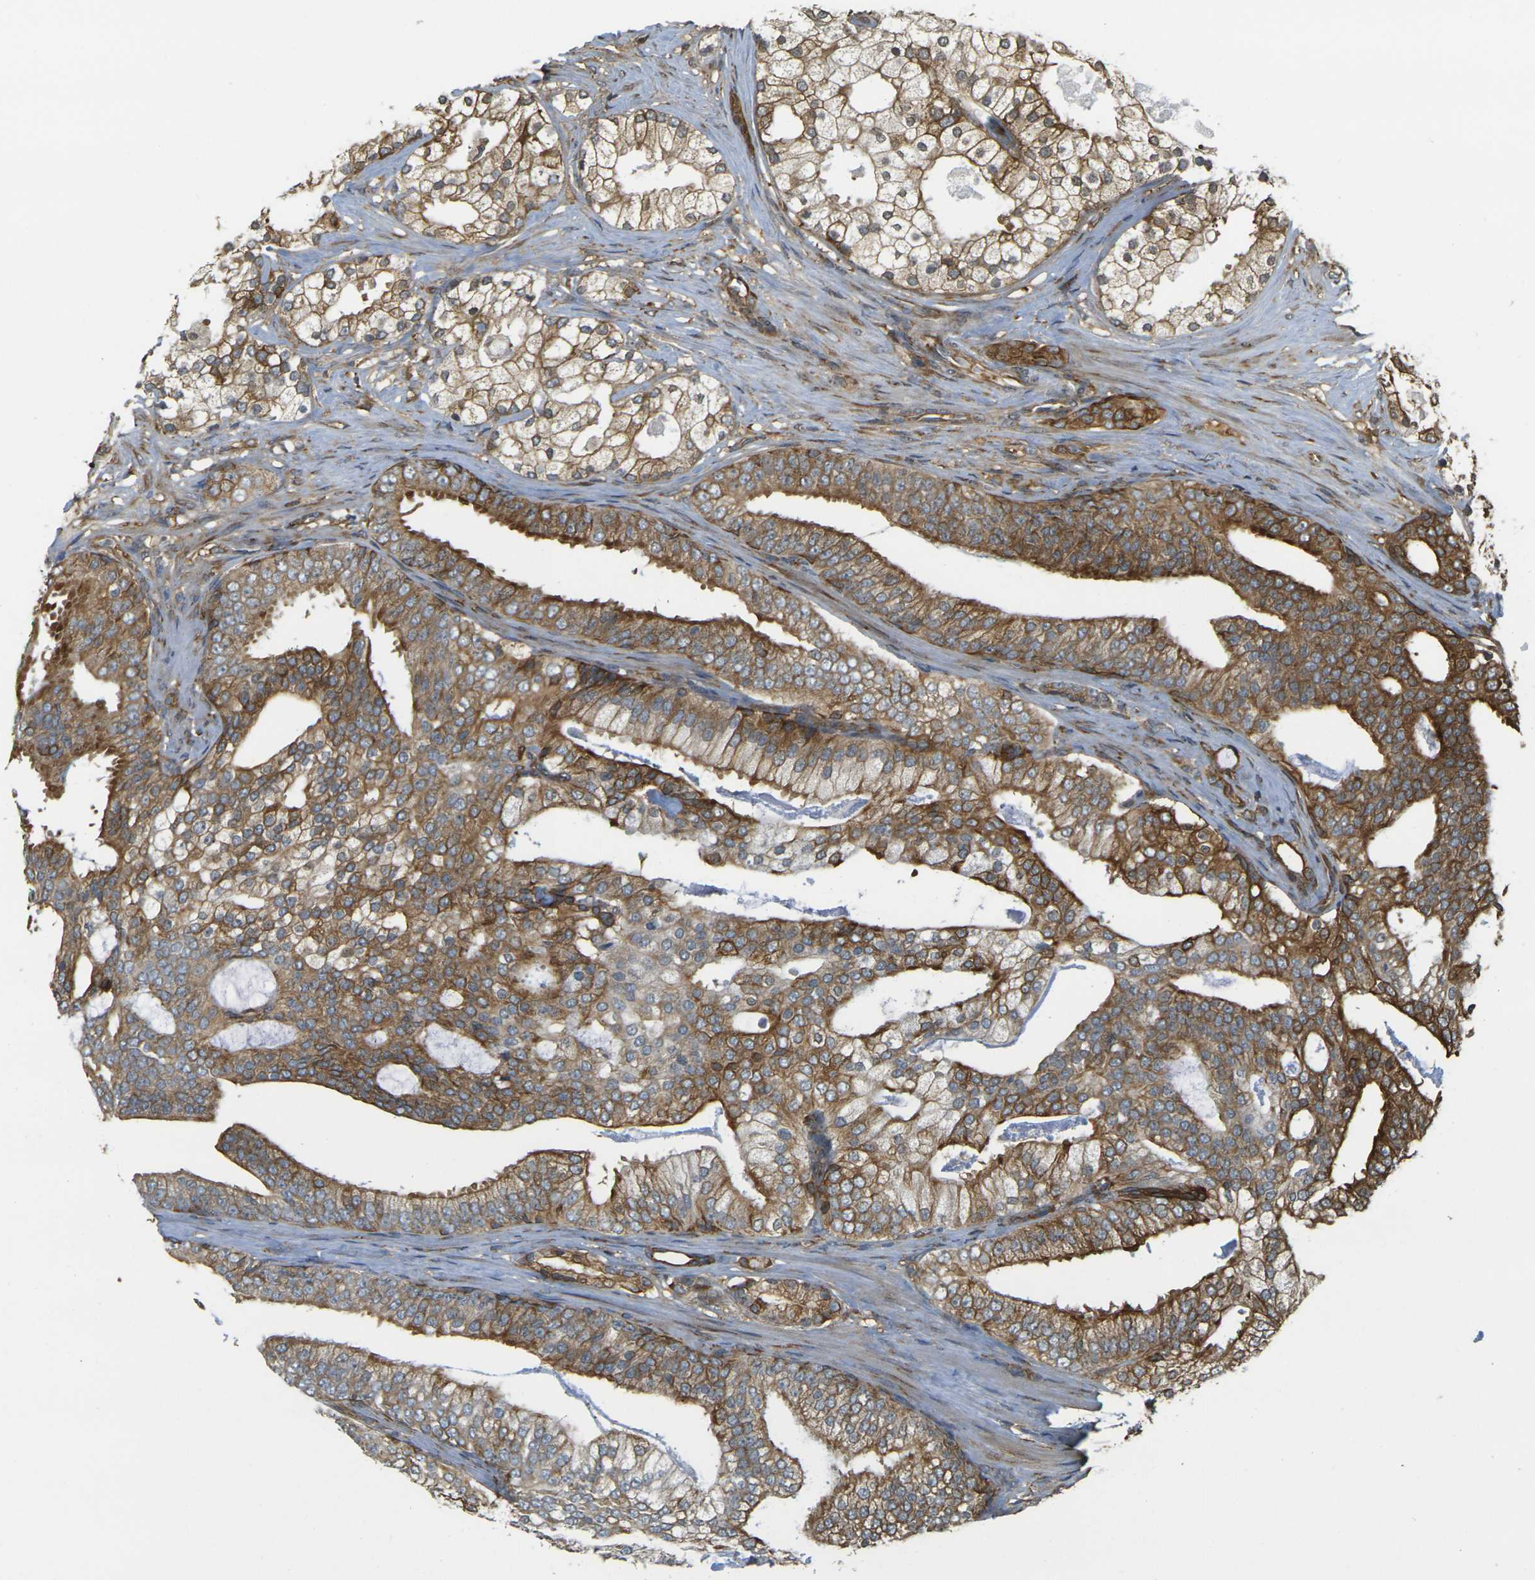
{"staining": {"intensity": "strong", "quantity": ">75%", "location": "cytoplasmic/membranous"}, "tissue": "prostate cancer", "cell_type": "Tumor cells", "image_type": "cancer", "snomed": [{"axis": "morphology", "description": "Adenocarcinoma, Low grade"}, {"axis": "topography", "description": "Prostate"}], "caption": "Protein expression by immunohistochemistry (IHC) reveals strong cytoplasmic/membranous staining in about >75% of tumor cells in prostate cancer. (DAB (3,3'-diaminobenzidine) = brown stain, brightfield microscopy at high magnification).", "gene": "CAST", "patient": {"sex": "male", "age": 58}}